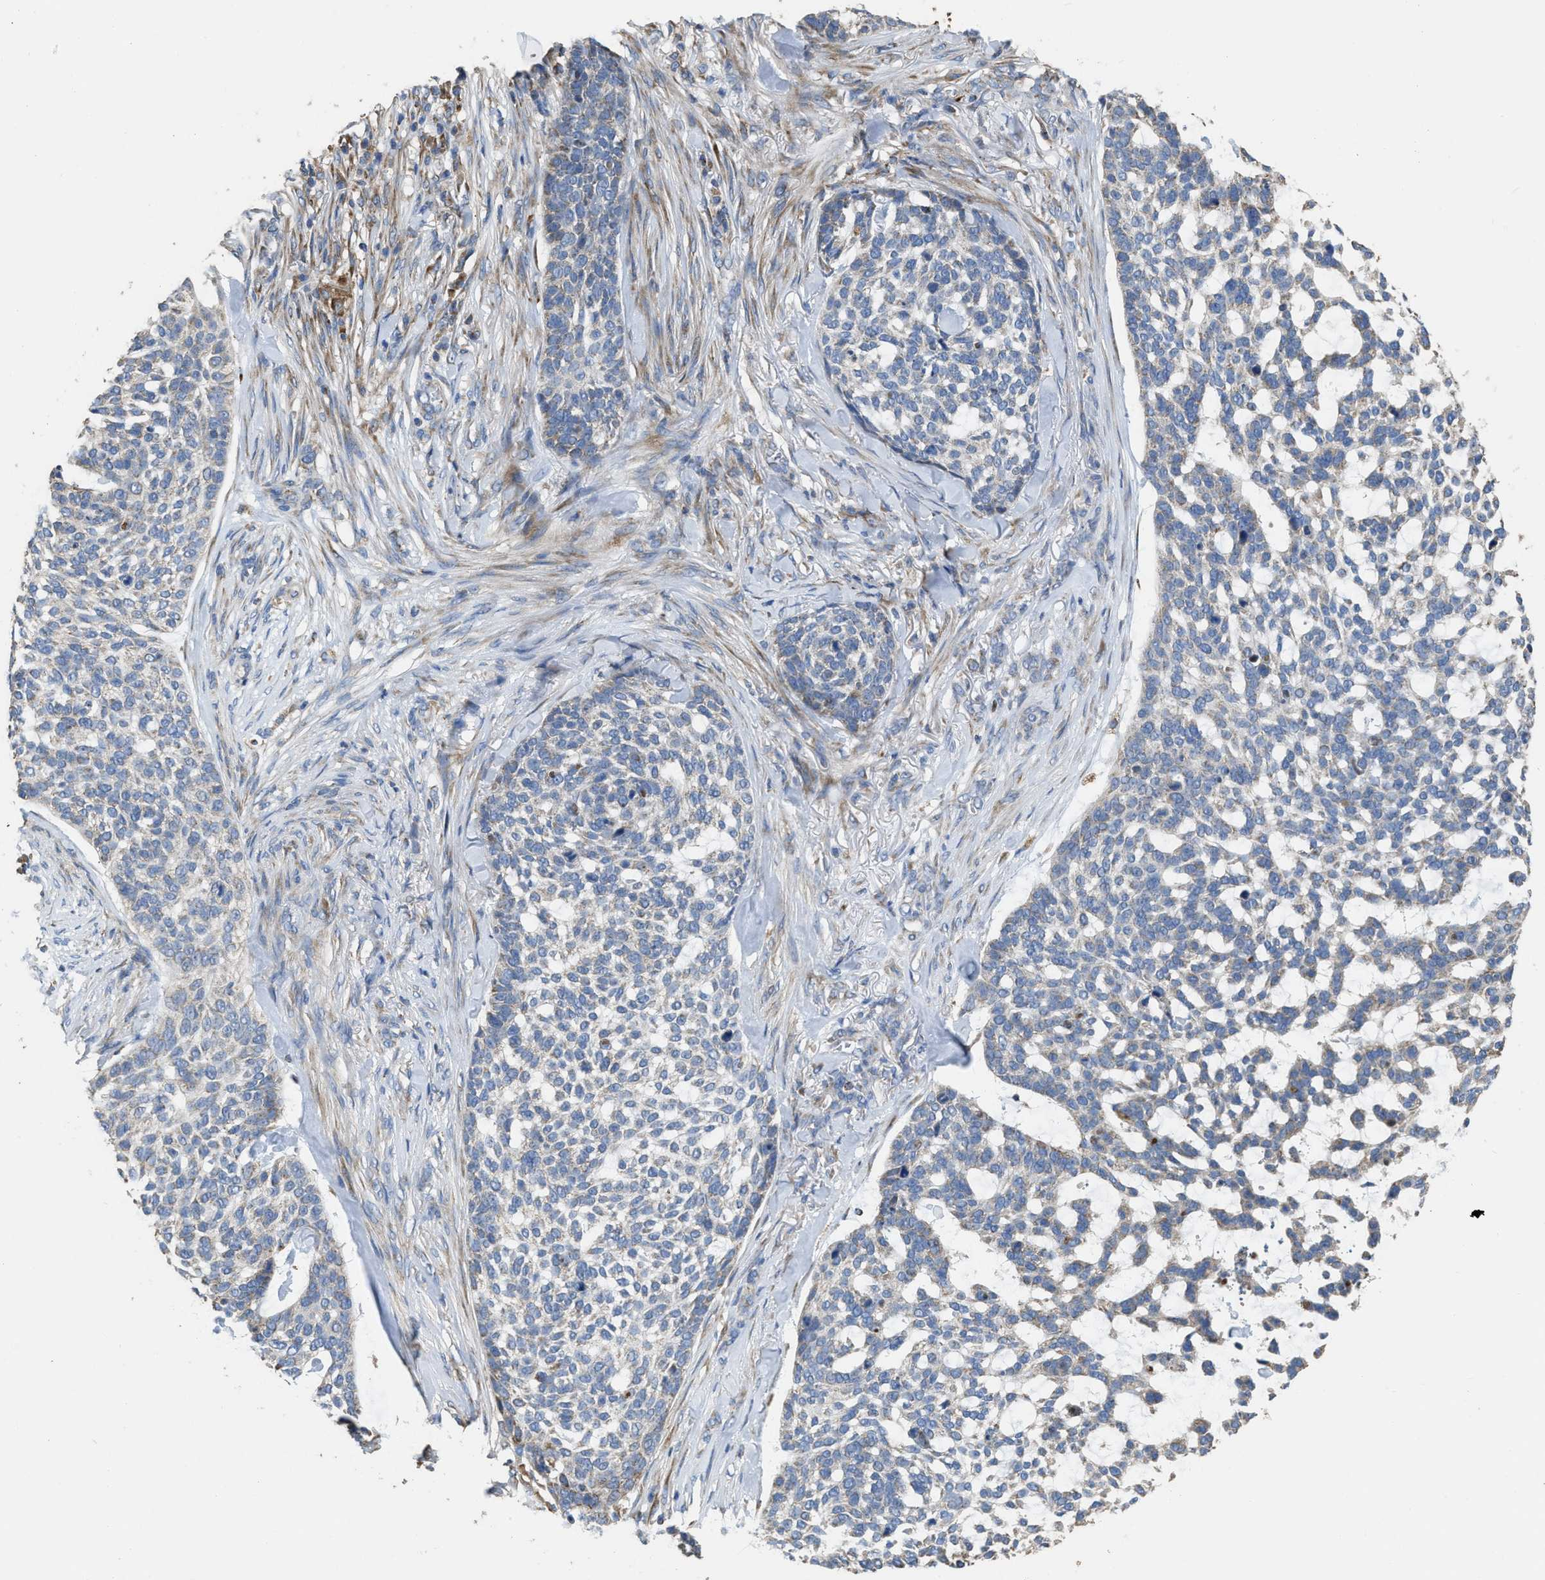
{"staining": {"intensity": "weak", "quantity": "<25%", "location": "cytoplasmic/membranous"}, "tissue": "skin cancer", "cell_type": "Tumor cells", "image_type": "cancer", "snomed": [{"axis": "morphology", "description": "Basal cell carcinoma"}, {"axis": "topography", "description": "Skin"}], "caption": "Micrograph shows no significant protein positivity in tumor cells of skin cancer (basal cell carcinoma).", "gene": "AK2", "patient": {"sex": "female", "age": 64}}